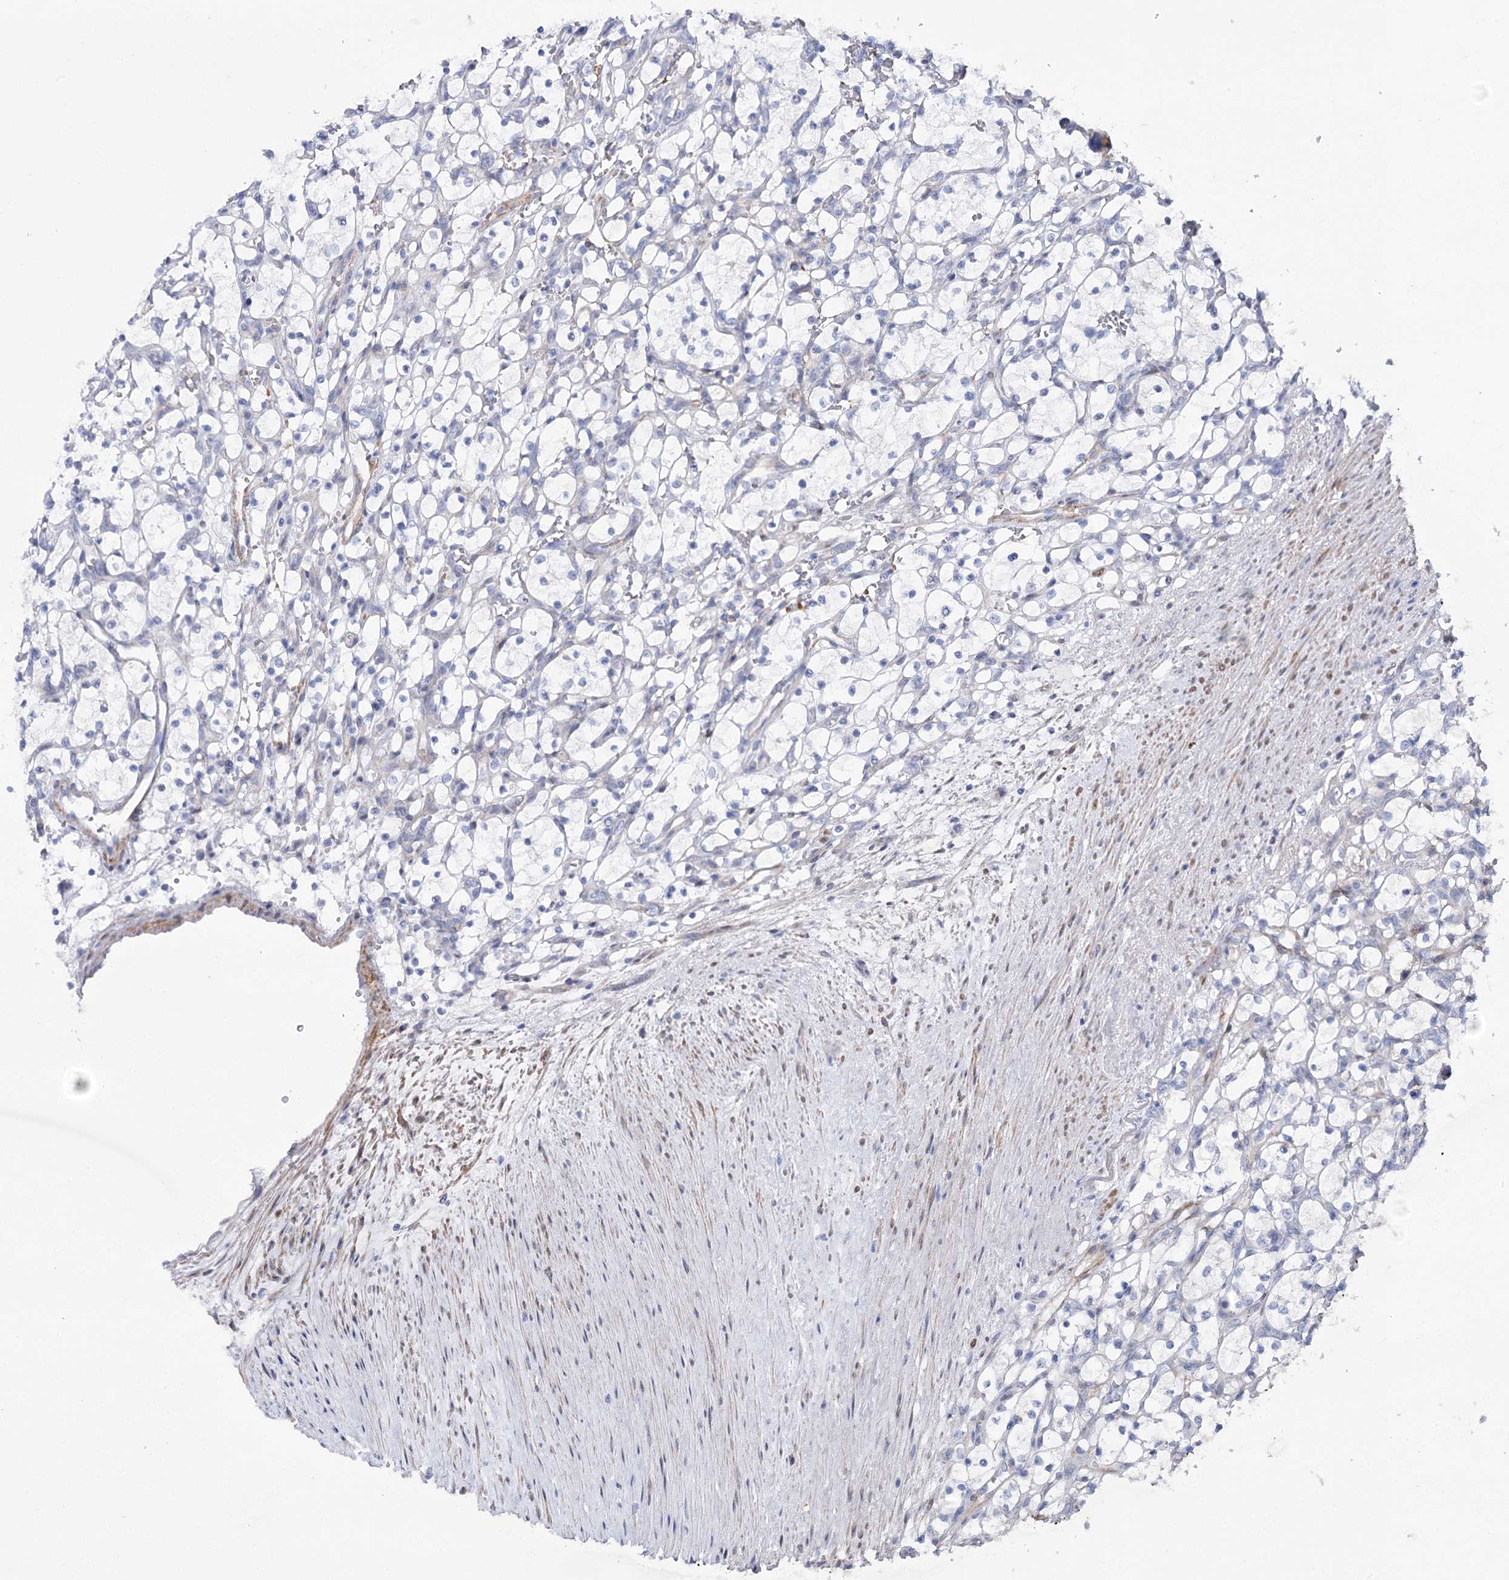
{"staining": {"intensity": "negative", "quantity": "none", "location": "none"}, "tissue": "renal cancer", "cell_type": "Tumor cells", "image_type": "cancer", "snomed": [{"axis": "morphology", "description": "Adenocarcinoma, NOS"}, {"axis": "topography", "description": "Kidney"}], "caption": "Tumor cells are negative for protein expression in human renal cancer (adenocarcinoma). (Stains: DAB immunohistochemistry (IHC) with hematoxylin counter stain, Microscopy: brightfield microscopy at high magnification).", "gene": "ANKRD23", "patient": {"sex": "female", "age": 69}}